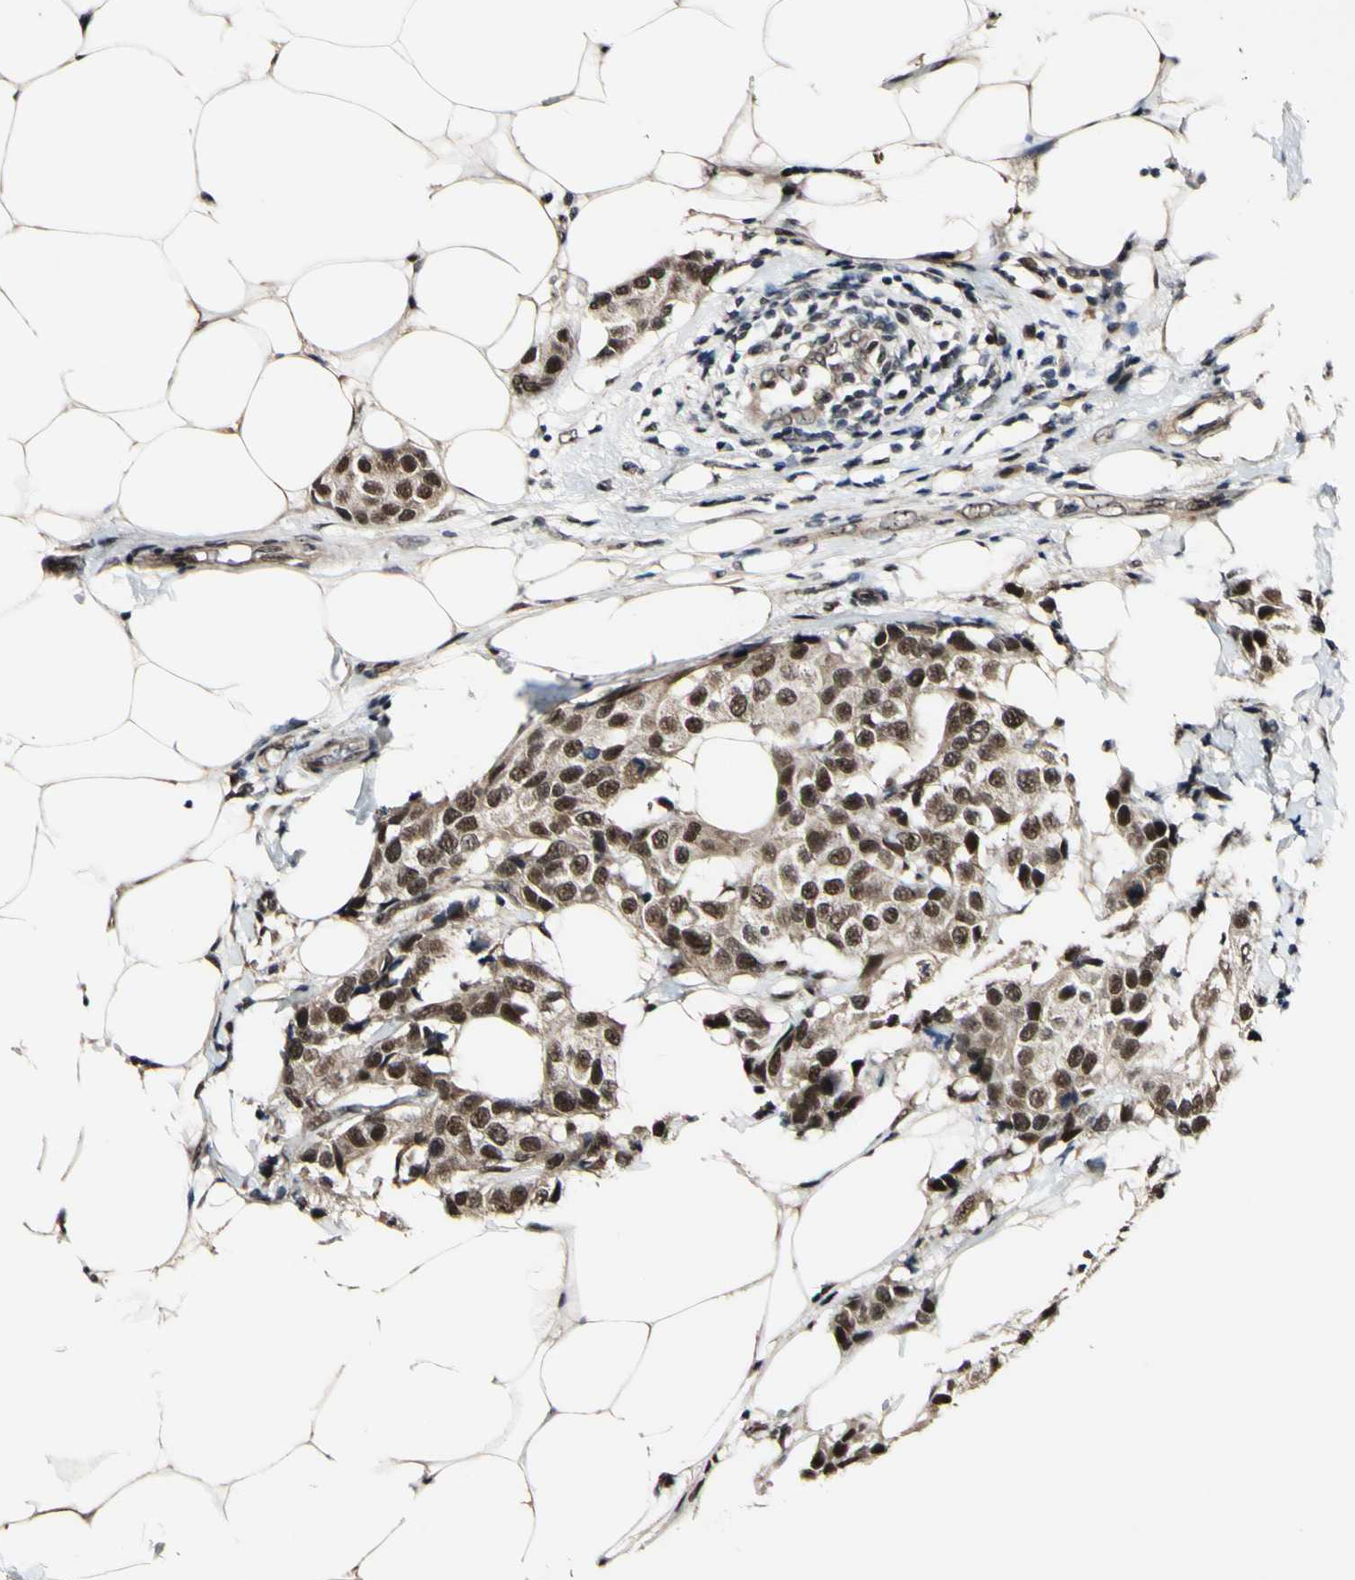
{"staining": {"intensity": "strong", "quantity": "25%-75%", "location": "nuclear"}, "tissue": "breast cancer", "cell_type": "Tumor cells", "image_type": "cancer", "snomed": [{"axis": "morphology", "description": "Normal tissue, NOS"}, {"axis": "morphology", "description": "Duct carcinoma"}, {"axis": "topography", "description": "Breast"}], "caption": "Strong nuclear protein positivity is seen in about 25%-75% of tumor cells in infiltrating ductal carcinoma (breast). The staining was performed using DAB (3,3'-diaminobenzidine) to visualize the protein expression in brown, while the nuclei were stained in blue with hematoxylin (Magnification: 20x).", "gene": "POLR2F", "patient": {"sex": "female", "age": 39}}